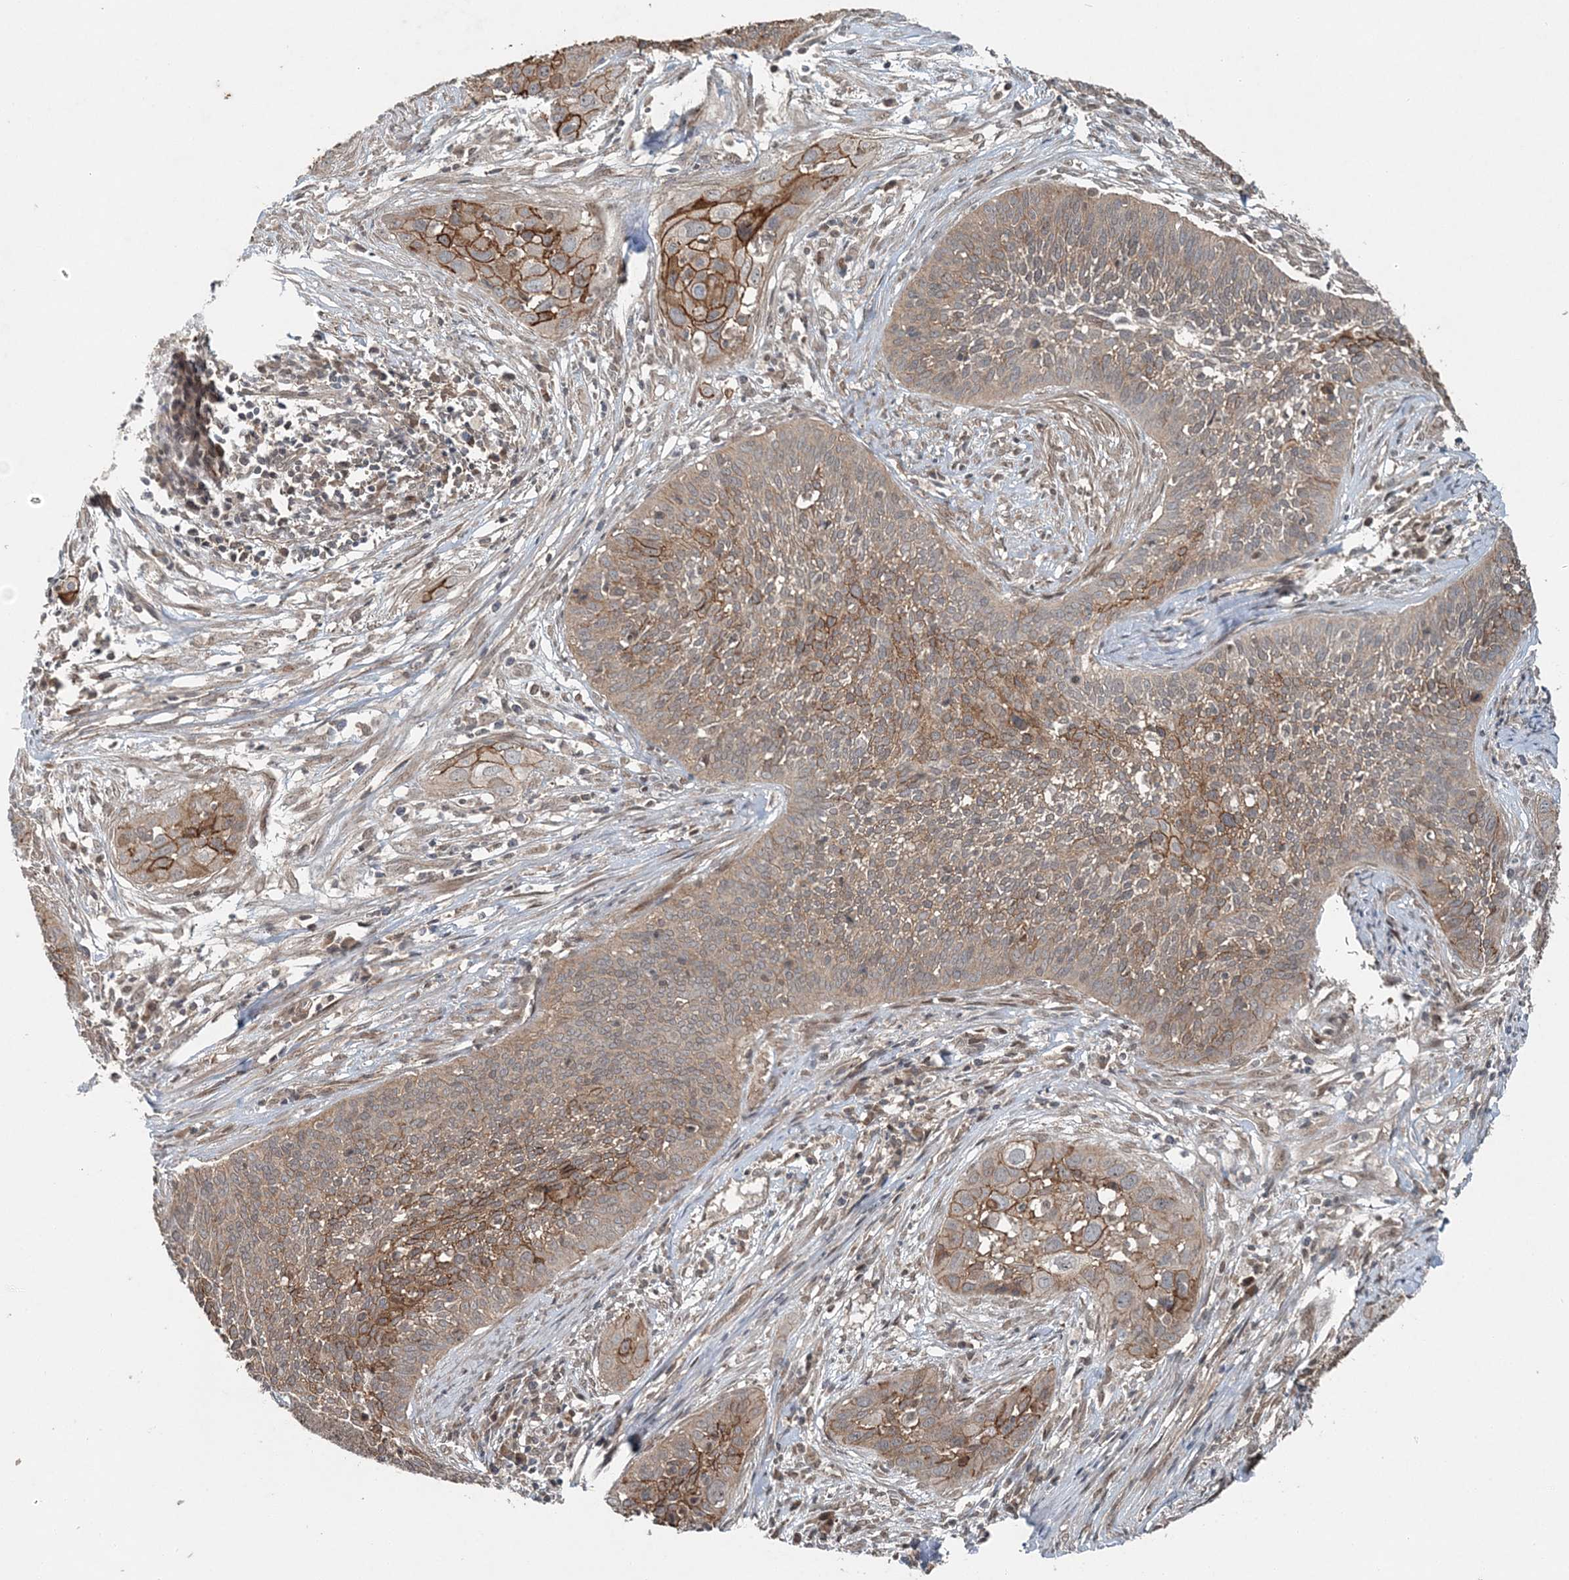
{"staining": {"intensity": "moderate", "quantity": "25%-75%", "location": "cytoplasmic/membranous"}, "tissue": "cervical cancer", "cell_type": "Tumor cells", "image_type": "cancer", "snomed": [{"axis": "morphology", "description": "Squamous cell carcinoma, NOS"}, {"axis": "topography", "description": "Cervix"}], "caption": "Immunohistochemical staining of human cervical cancer (squamous cell carcinoma) displays moderate cytoplasmic/membranous protein staining in approximately 25%-75% of tumor cells.", "gene": "FBXL17", "patient": {"sex": "female", "age": 34}}